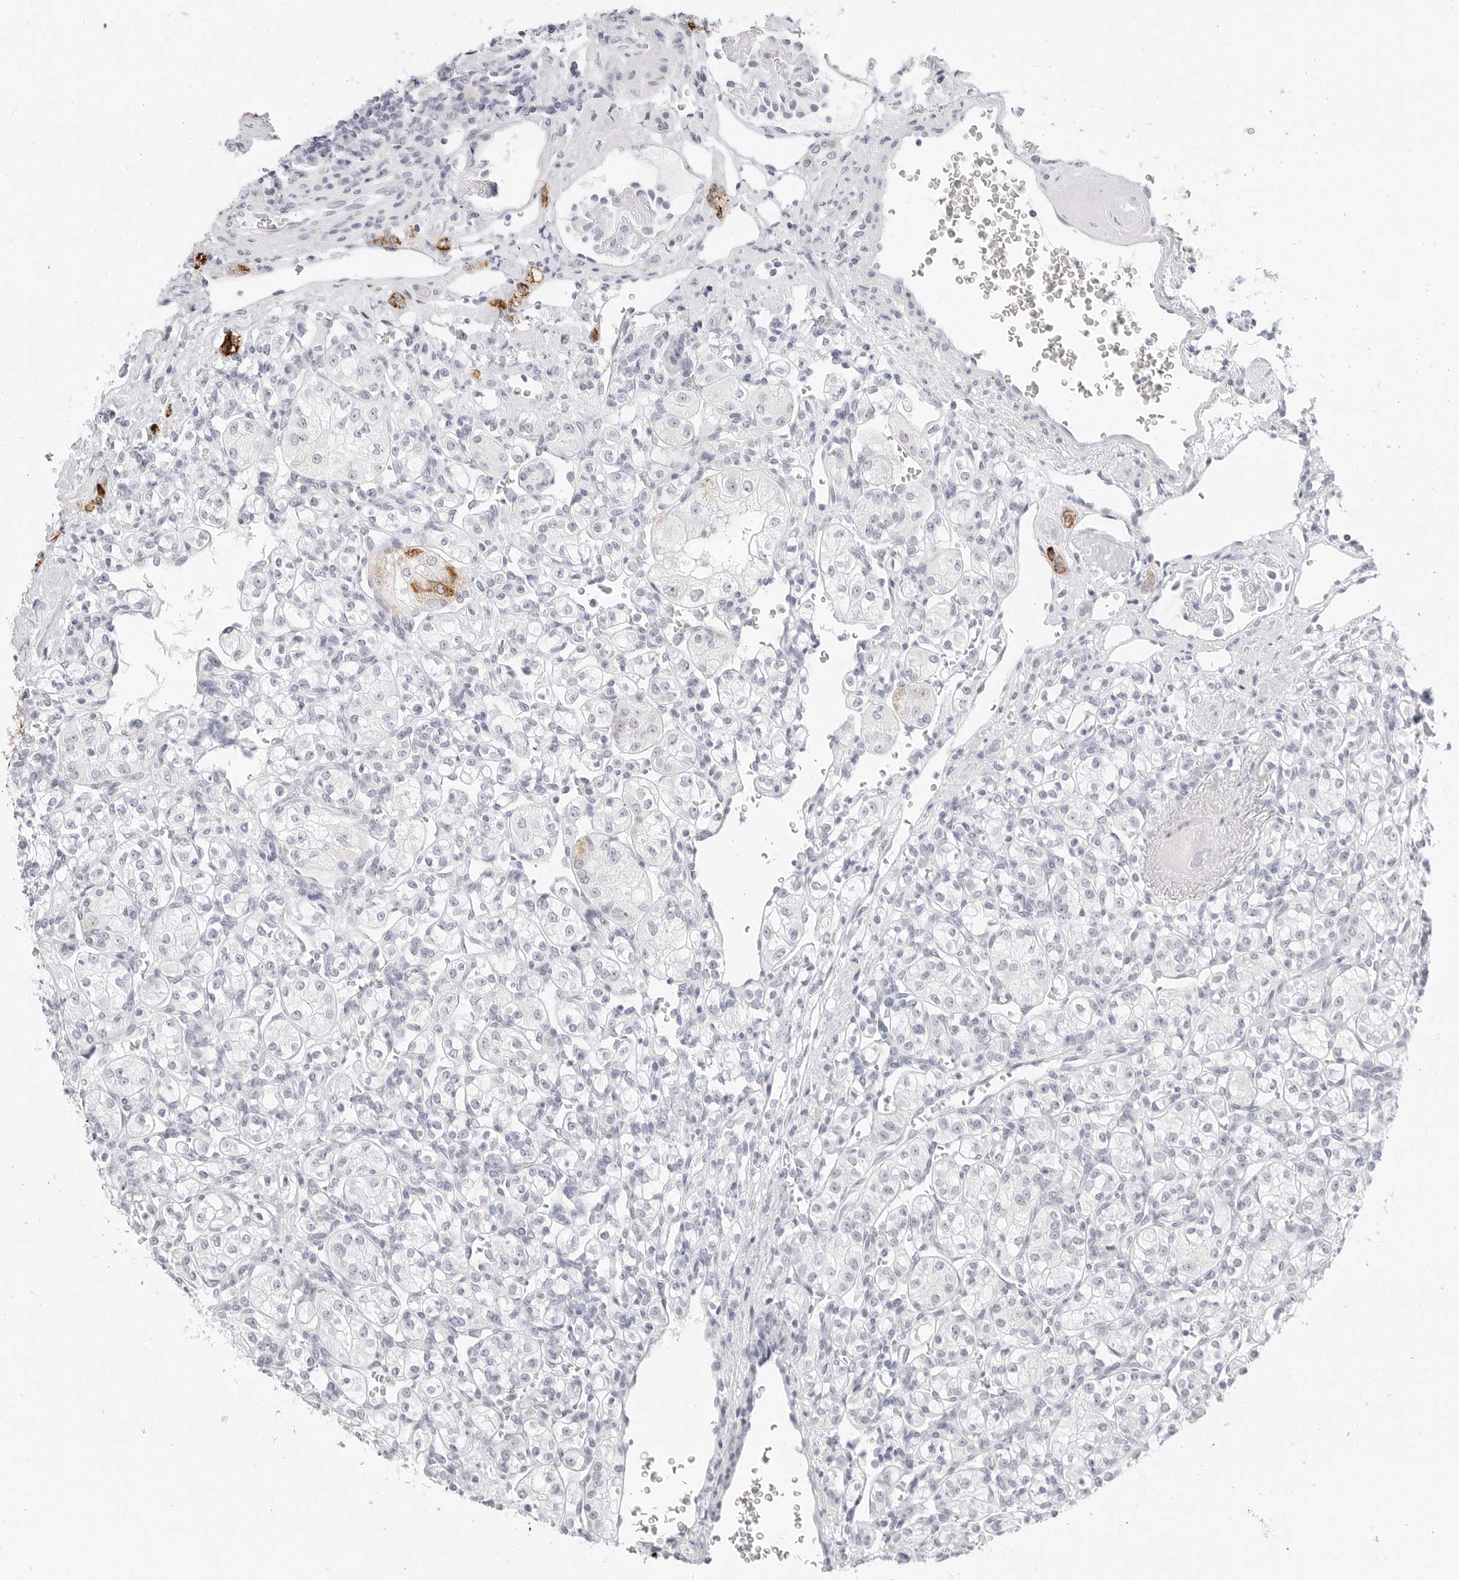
{"staining": {"intensity": "moderate", "quantity": "<25%", "location": "cytoplasmic/membranous"}, "tissue": "renal cancer", "cell_type": "Tumor cells", "image_type": "cancer", "snomed": [{"axis": "morphology", "description": "Adenocarcinoma, NOS"}, {"axis": "topography", "description": "Kidney"}], "caption": "Protein expression analysis of human renal adenocarcinoma reveals moderate cytoplasmic/membranous positivity in approximately <25% of tumor cells.", "gene": "HMGCS2", "patient": {"sex": "male", "age": 77}}